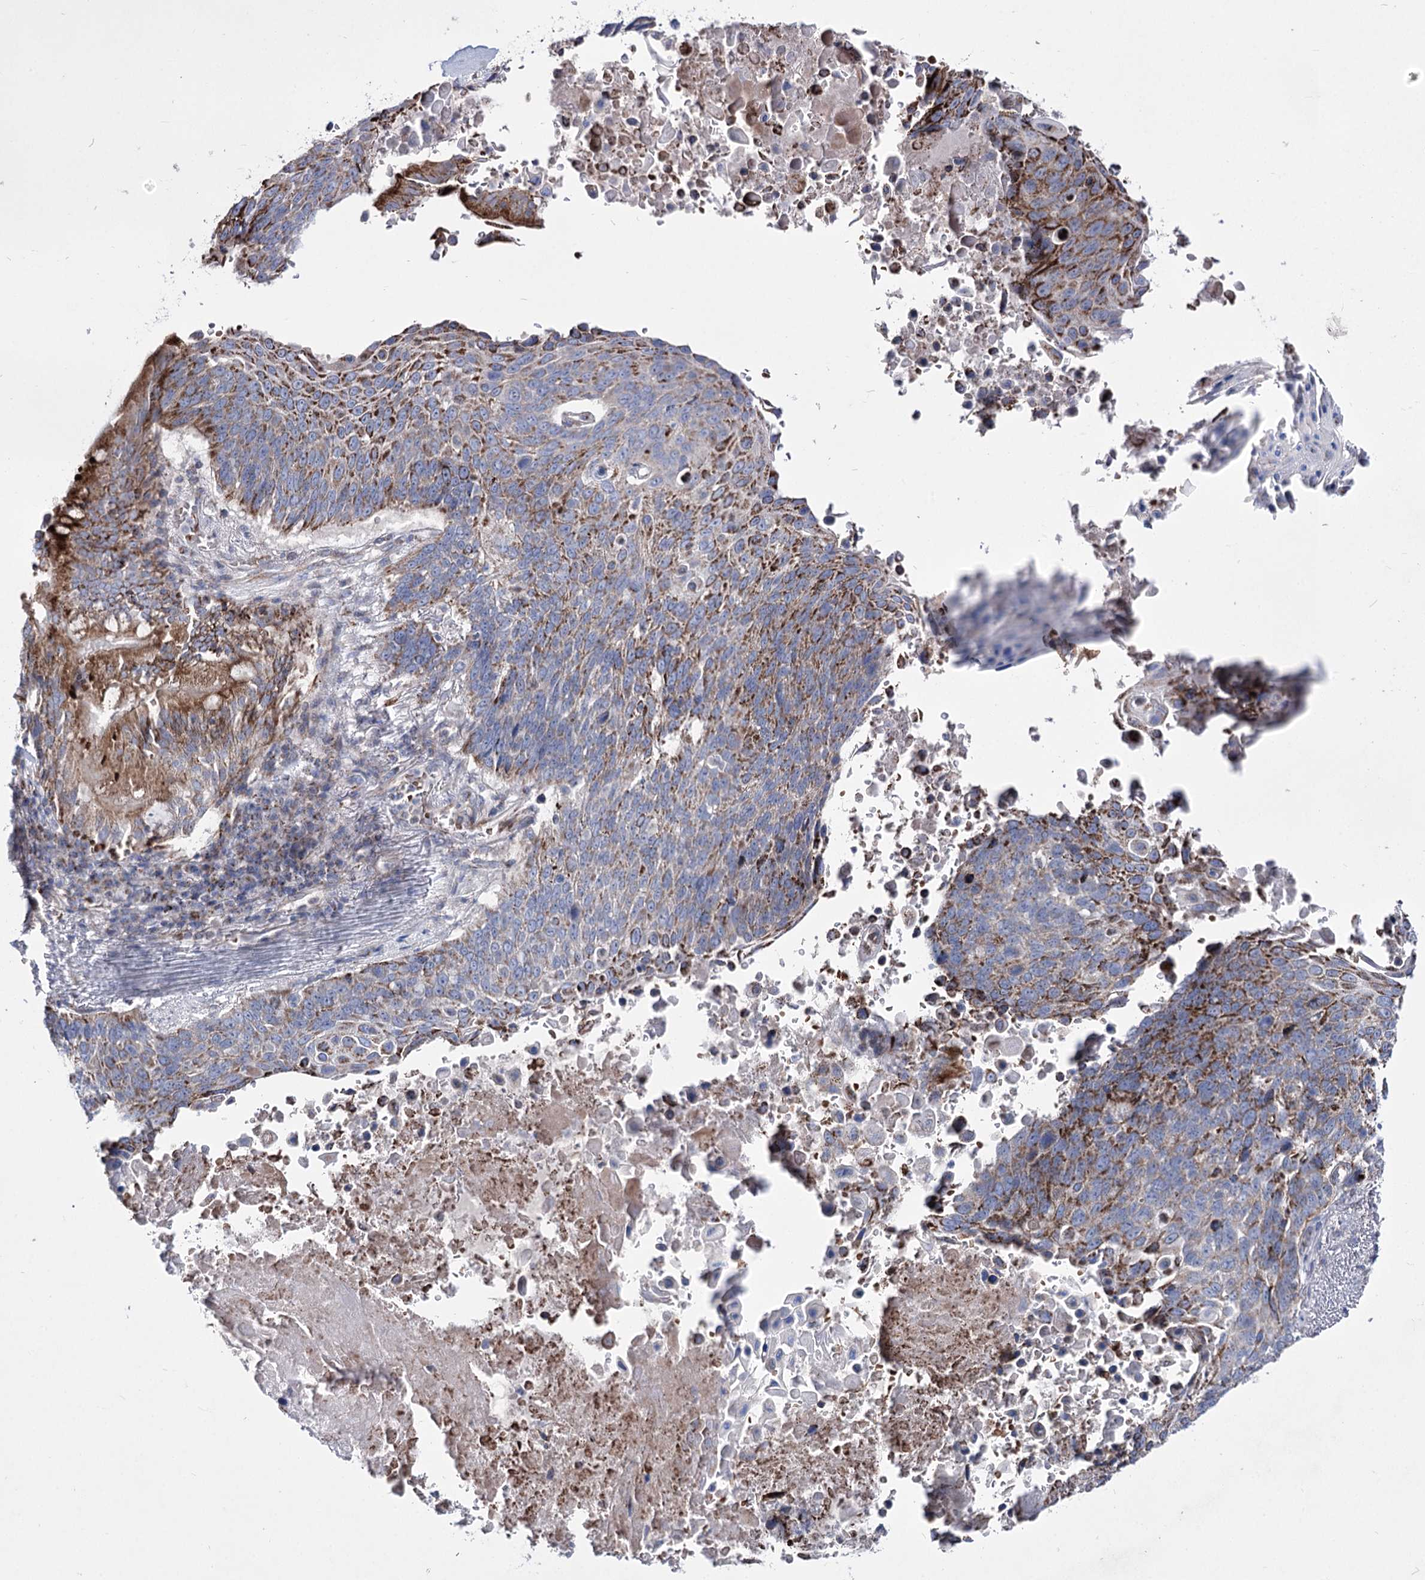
{"staining": {"intensity": "strong", "quantity": "<25%", "location": "cytoplasmic/membranous"}, "tissue": "lung cancer", "cell_type": "Tumor cells", "image_type": "cancer", "snomed": [{"axis": "morphology", "description": "Squamous cell carcinoma, NOS"}, {"axis": "topography", "description": "Lung"}], "caption": "A histopathology image of human lung cancer stained for a protein reveals strong cytoplasmic/membranous brown staining in tumor cells. (DAB (3,3'-diaminobenzidine) = brown stain, brightfield microscopy at high magnification).", "gene": "OSBPL5", "patient": {"sex": "male", "age": 66}}